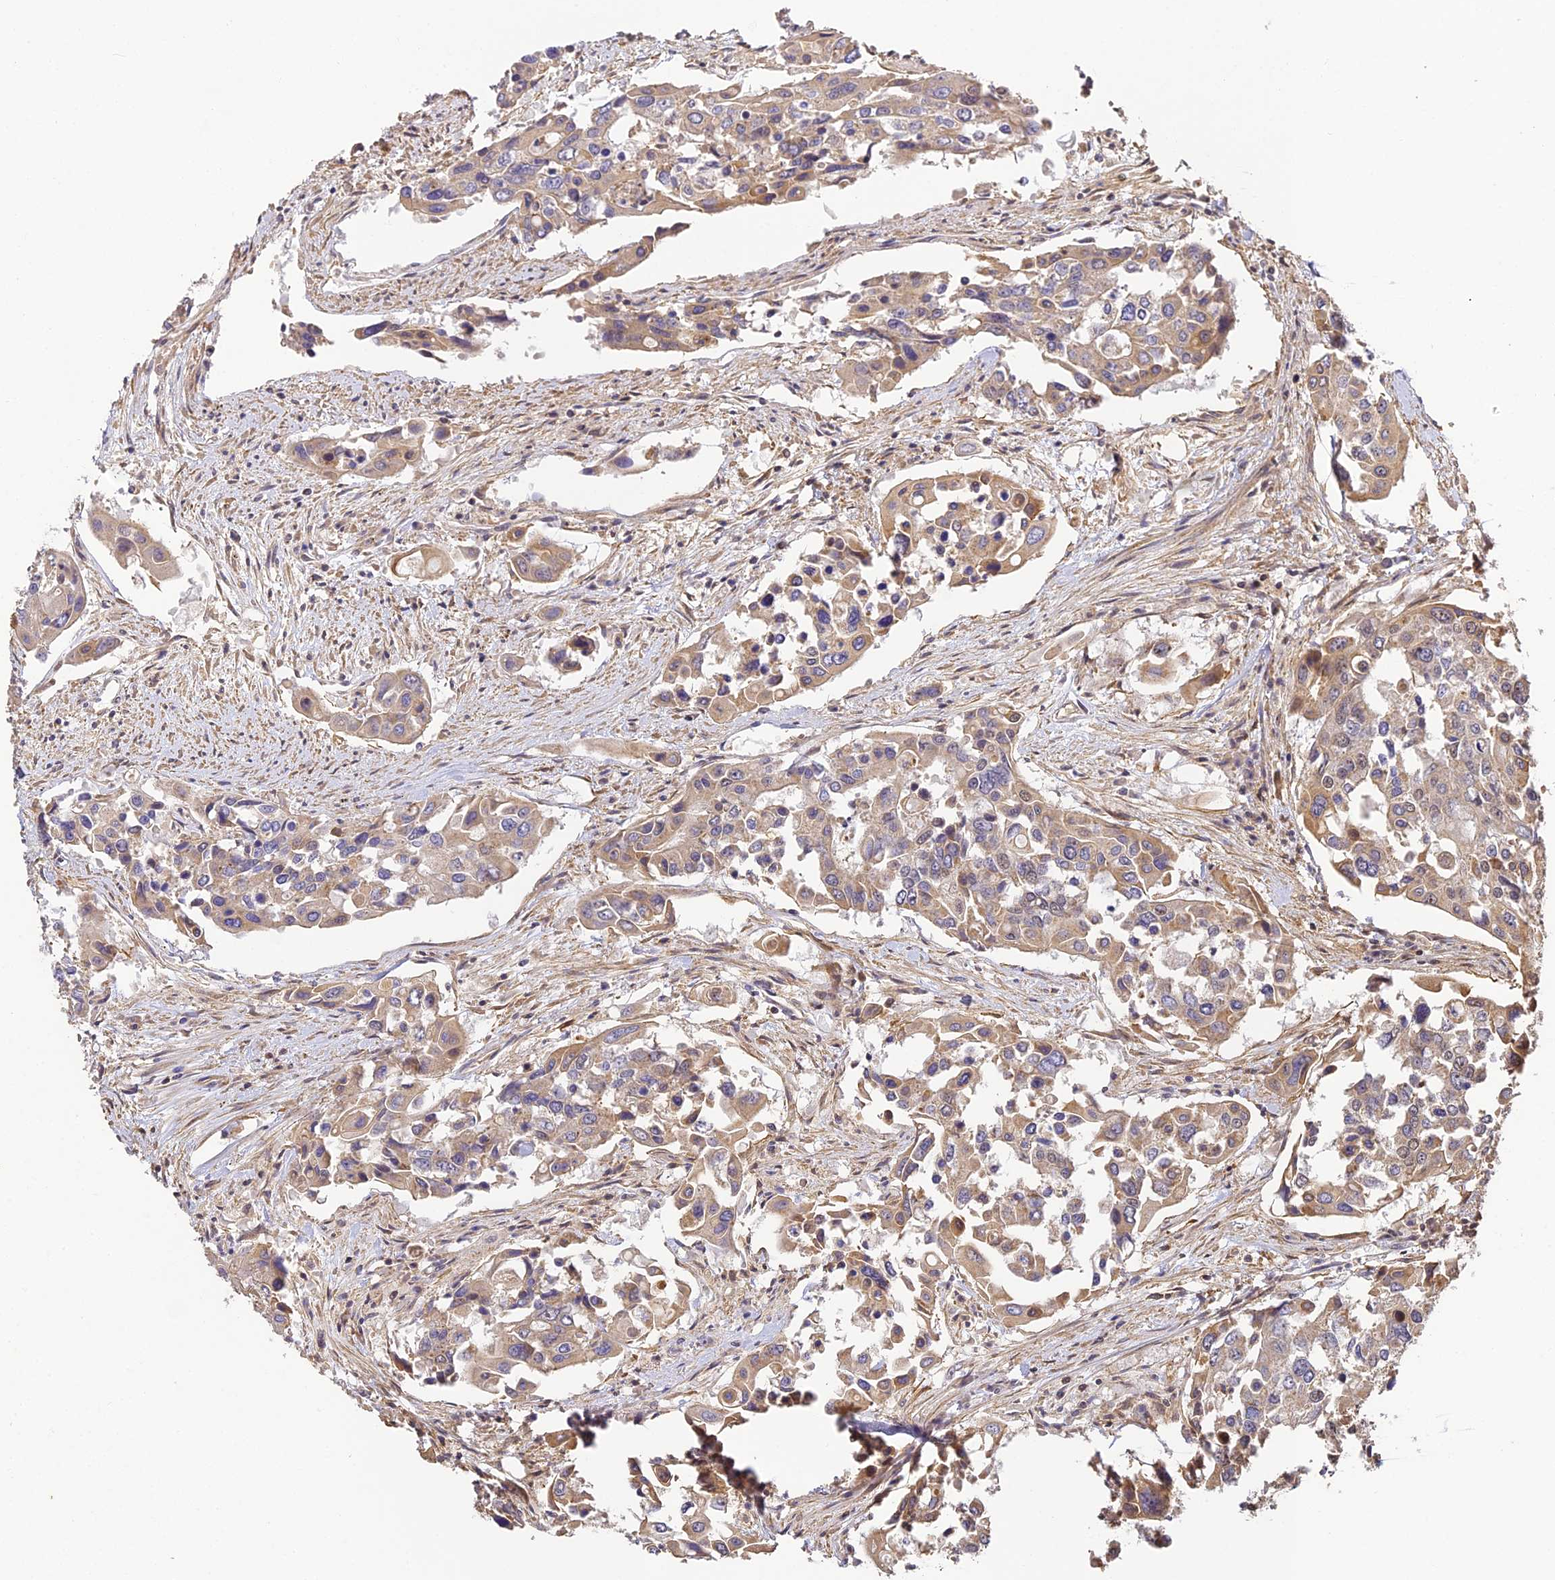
{"staining": {"intensity": "moderate", "quantity": ">75%", "location": "cytoplasmic/membranous"}, "tissue": "colorectal cancer", "cell_type": "Tumor cells", "image_type": "cancer", "snomed": [{"axis": "morphology", "description": "Adenocarcinoma, NOS"}, {"axis": "topography", "description": "Colon"}], "caption": "Immunohistochemistry (IHC) of human colorectal adenocarcinoma demonstrates medium levels of moderate cytoplasmic/membranous positivity in about >75% of tumor cells.", "gene": "ZNF443", "patient": {"sex": "male", "age": 77}}